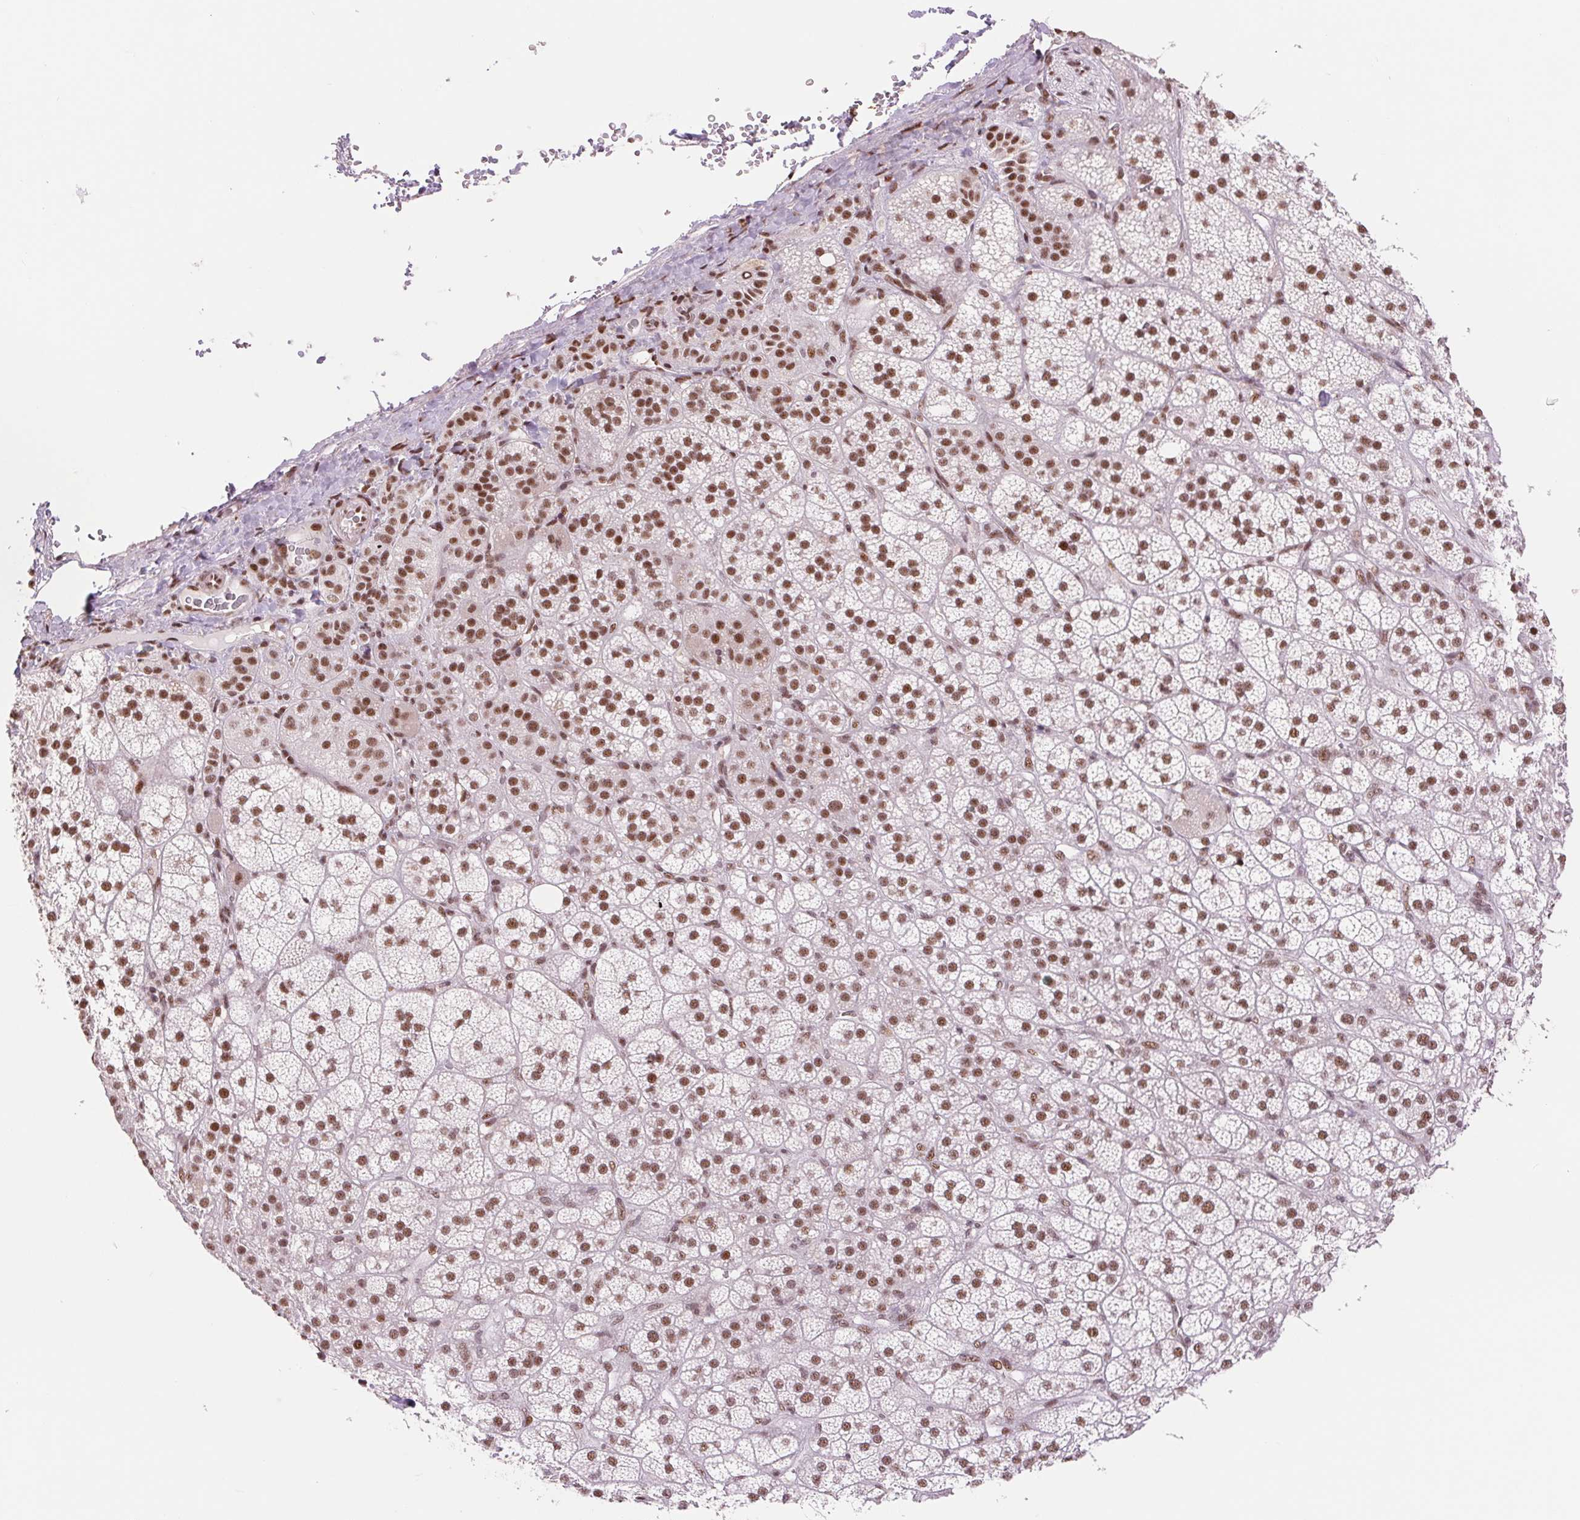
{"staining": {"intensity": "moderate", "quantity": ">75%", "location": "nuclear"}, "tissue": "adrenal gland", "cell_type": "Glandular cells", "image_type": "normal", "snomed": [{"axis": "morphology", "description": "Normal tissue, NOS"}, {"axis": "topography", "description": "Adrenal gland"}], "caption": "IHC histopathology image of benign adrenal gland: human adrenal gland stained using IHC shows medium levels of moderate protein expression localized specifically in the nuclear of glandular cells, appearing as a nuclear brown color.", "gene": "SREK1", "patient": {"sex": "female", "age": 60}}